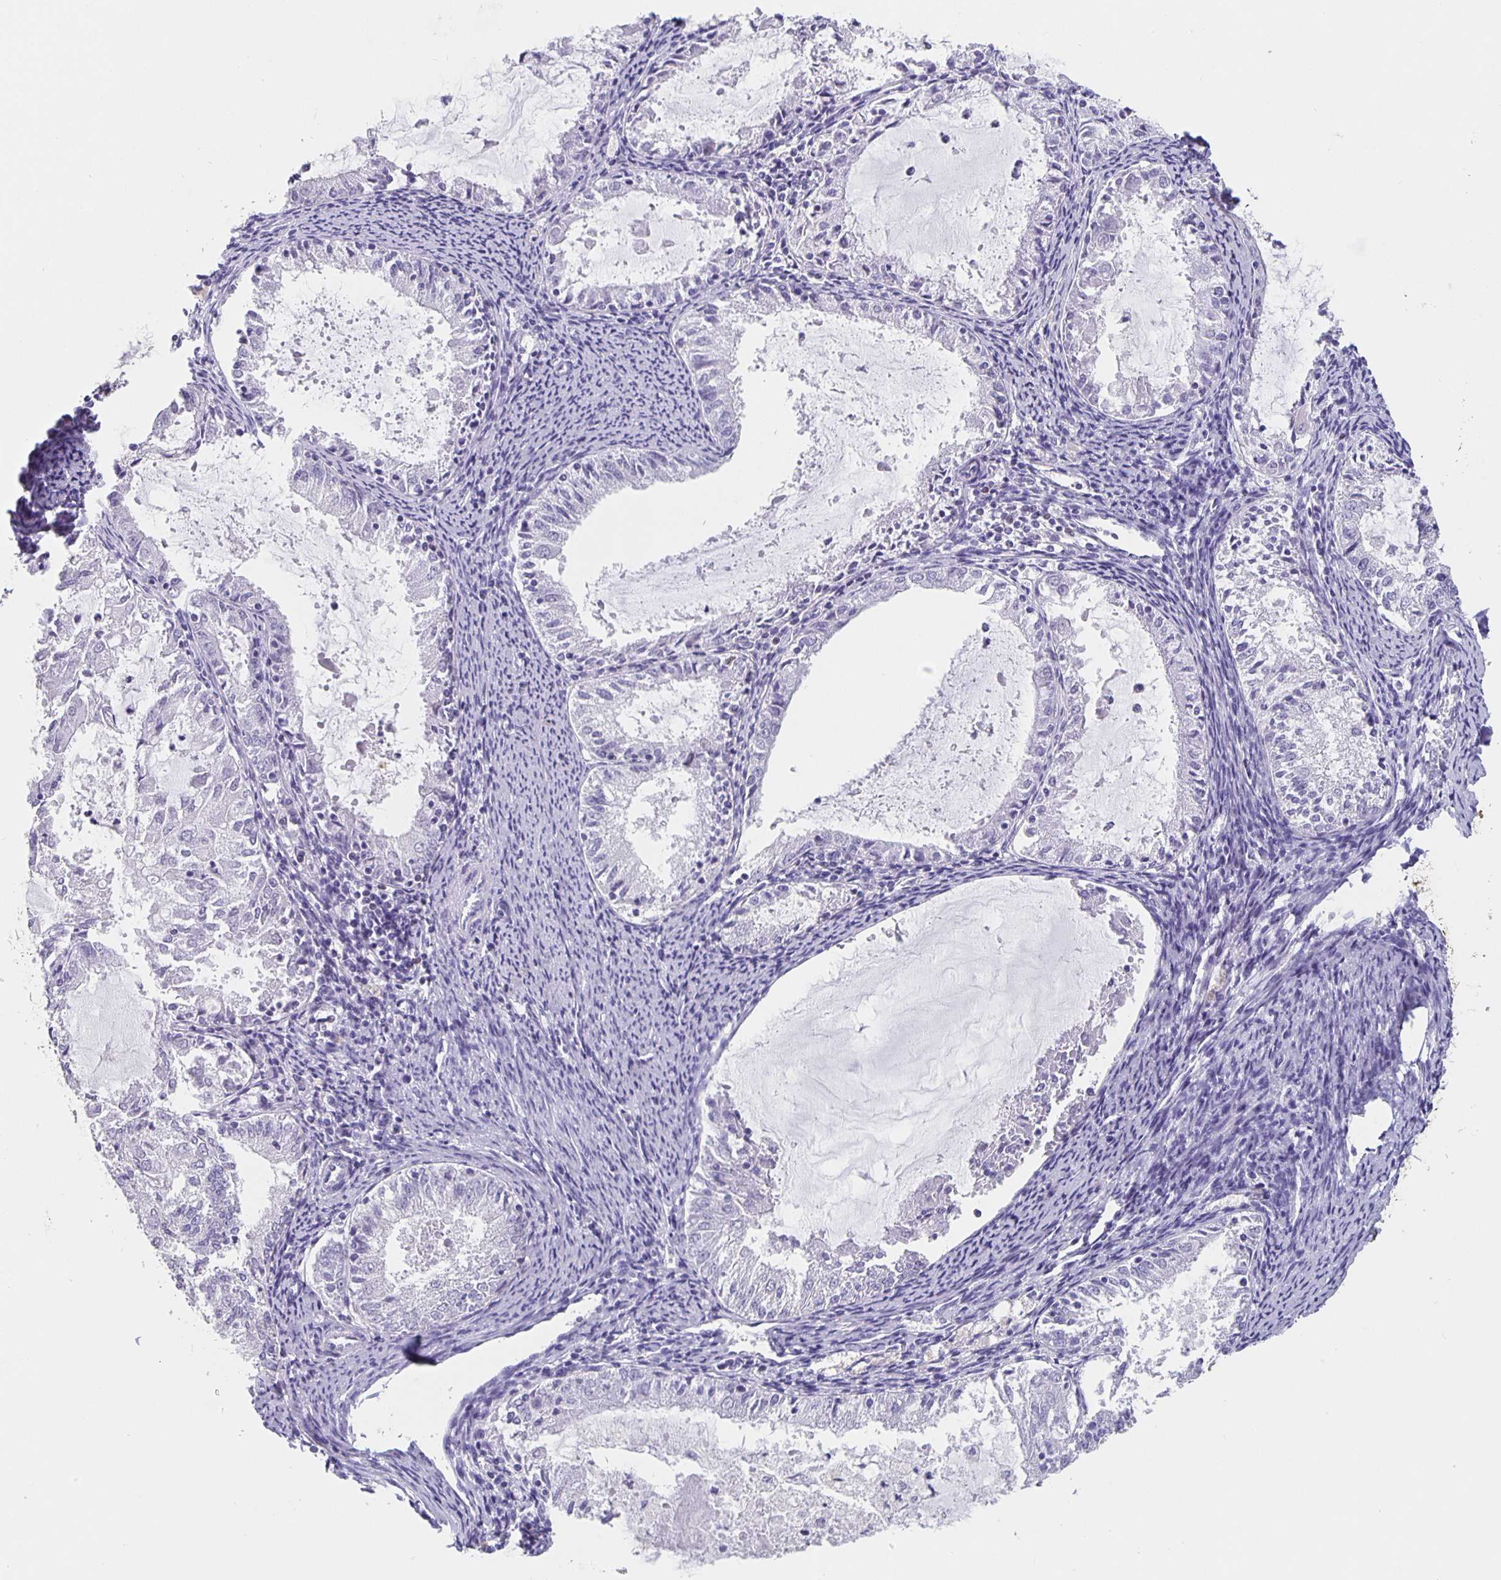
{"staining": {"intensity": "negative", "quantity": "none", "location": "none"}, "tissue": "endometrial cancer", "cell_type": "Tumor cells", "image_type": "cancer", "snomed": [{"axis": "morphology", "description": "Adenocarcinoma, NOS"}, {"axis": "topography", "description": "Endometrium"}], "caption": "Endometrial cancer stained for a protein using immunohistochemistry (IHC) reveals no staining tumor cells.", "gene": "SATB2", "patient": {"sex": "female", "age": 57}}